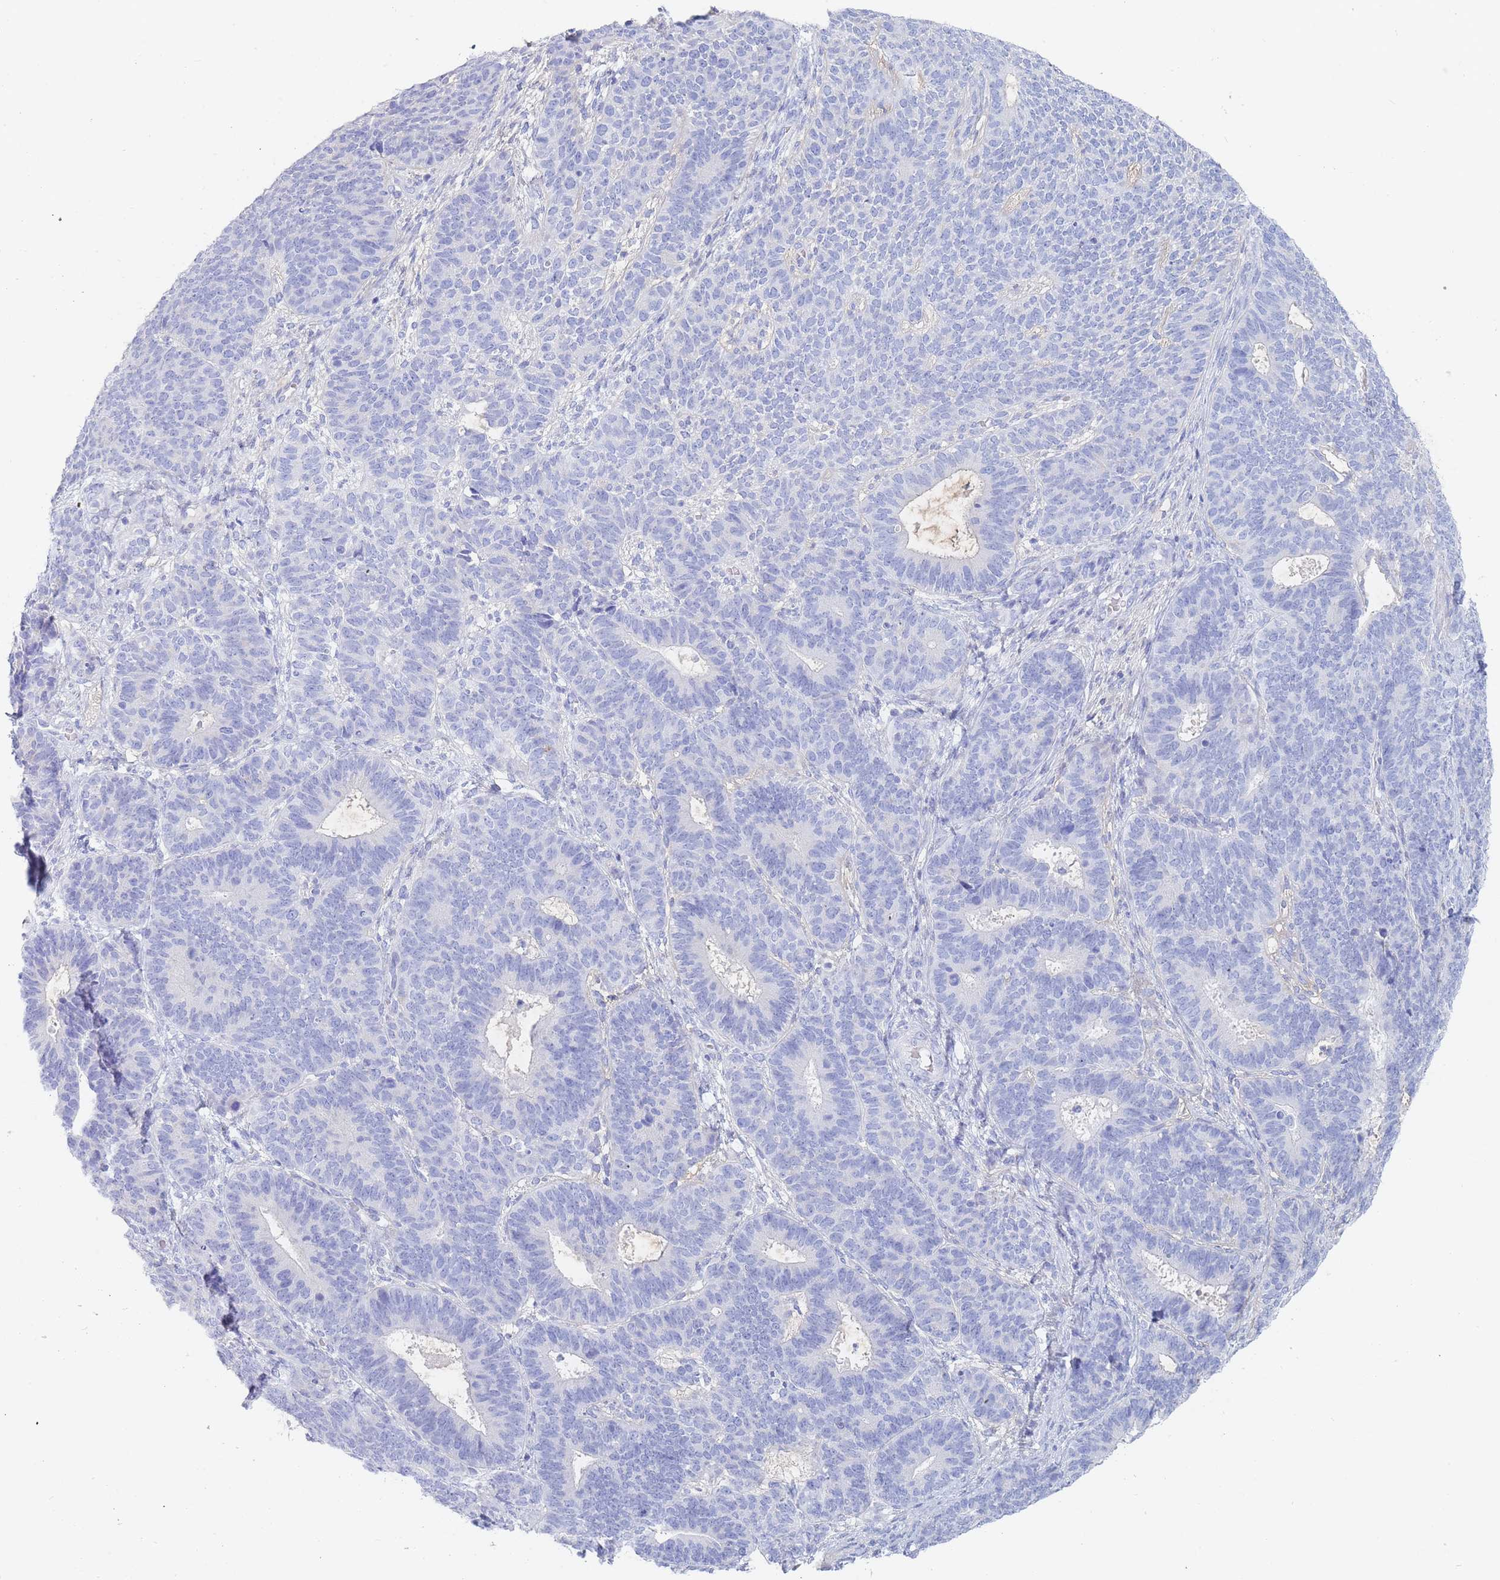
{"staining": {"intensity": "negative", "quantity": "none", "location": "none"}, "tissue": "endometrial cancer", "cell_type": "Tumor cells", "image_type": "cancer", "snomed": [{"axis": "morphology", "description": "Adenocarcinoma, NOS"}, {"axis": "topography", "description": "Endometrium"}], "caption": "DAB (3,3'-diaminobenzidine) immunohistochemical staining of human endometrial cancer (adenocarcinoma) displays no significant positivity in tumor cells.", "gene": "SLC25A35", "patient": {"sex": "female", "age": 70}}